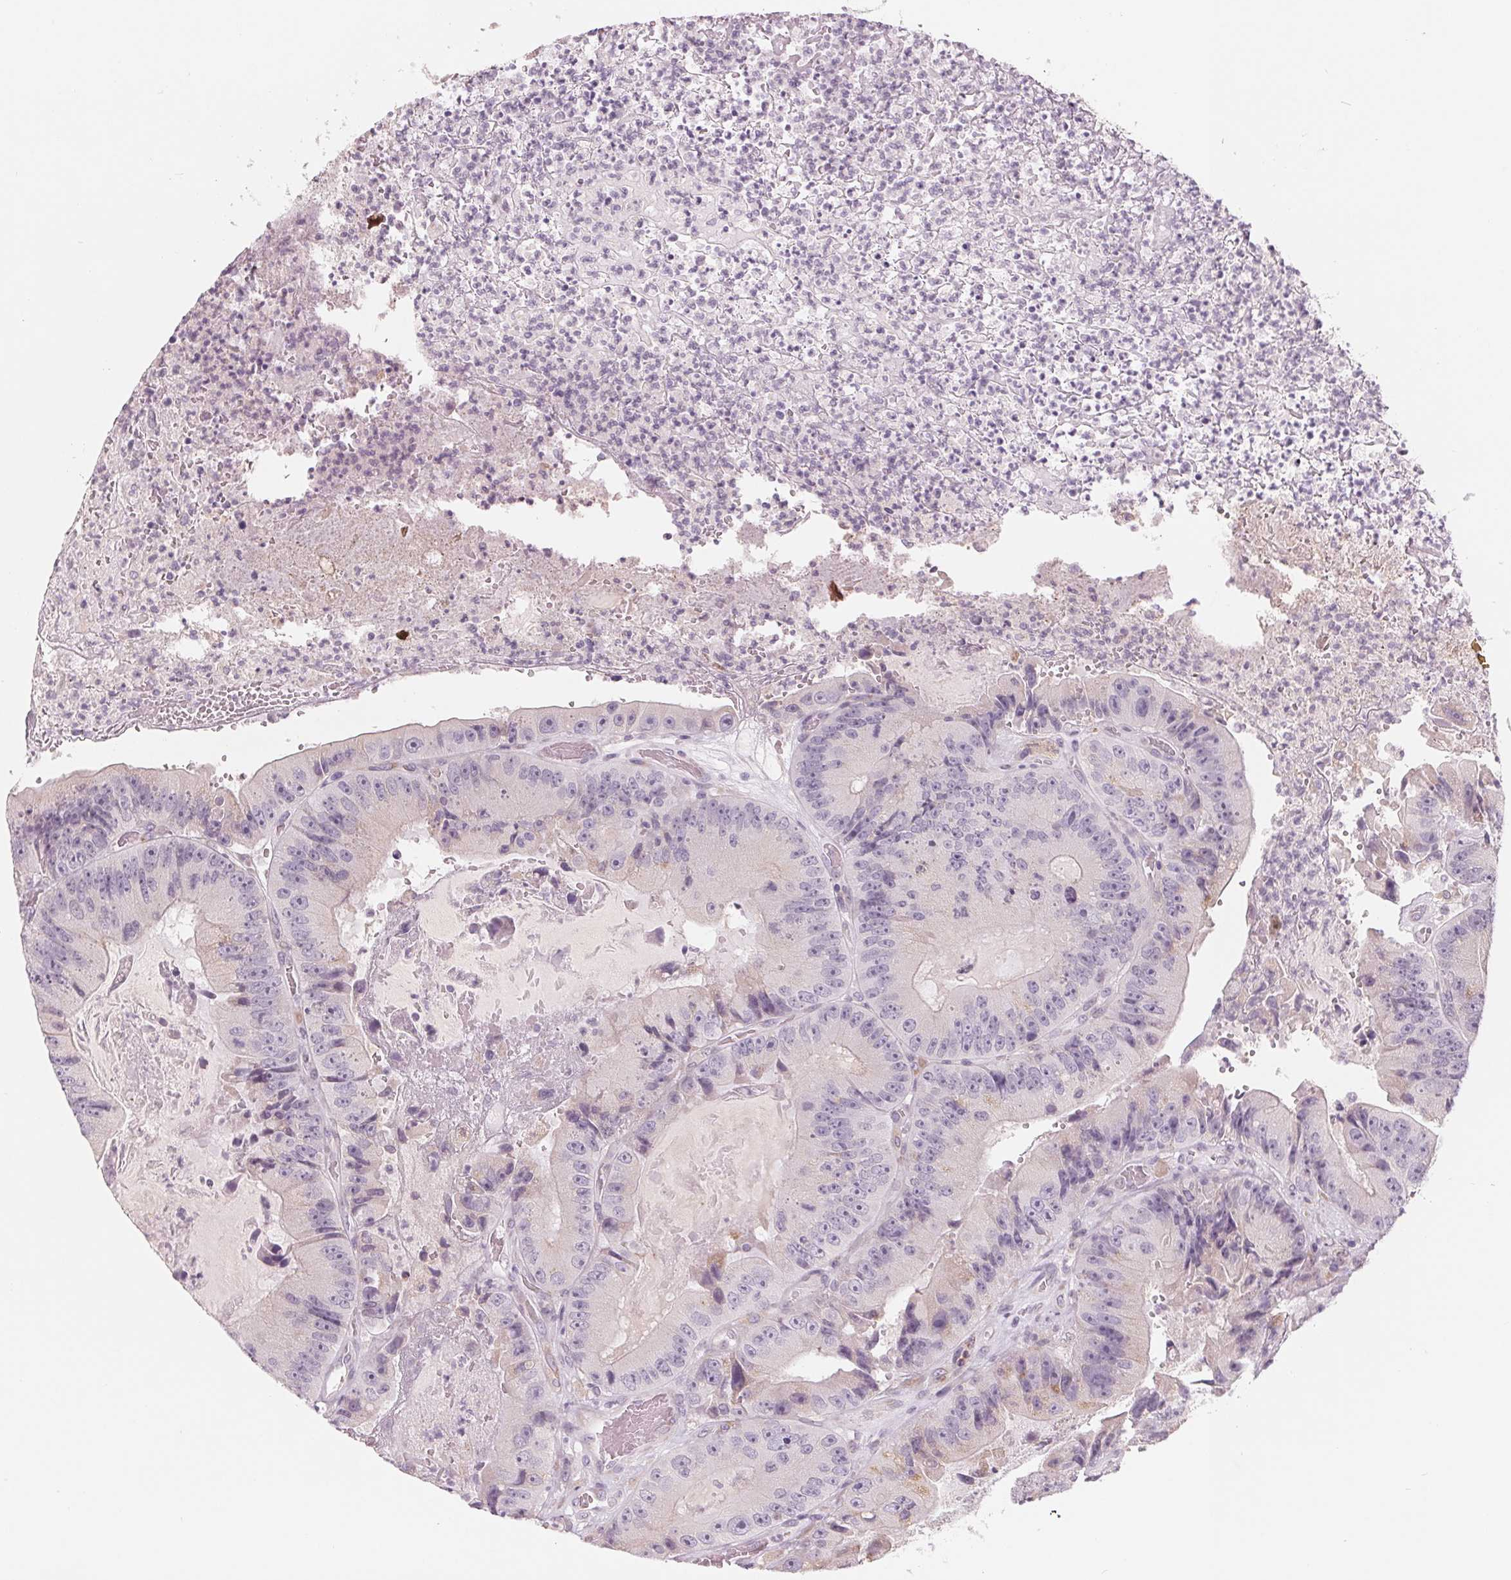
{"staining": {"intensity": "negative", "quantity": "none", "location": "none"}, "tissue": "colorectal cancer", "cell_type": "Tumor cells", "image_type": "cancer", "snomed": [{"axis": "morphology", "description": "Adenocarcinoma, NOS"}, {"axis": "topography", "description": "Colon"}], "caption": "Tumor cells are negative for brown protein staining in colorectal adenocarcinoma. The staining is performed using DAB (3,3'-diaminobenzidine) brown chromogen with nuclei counter-stained in using hematoxylin.", "gene": "IL9R", "patient": {"sex": "female", "age": 86}}